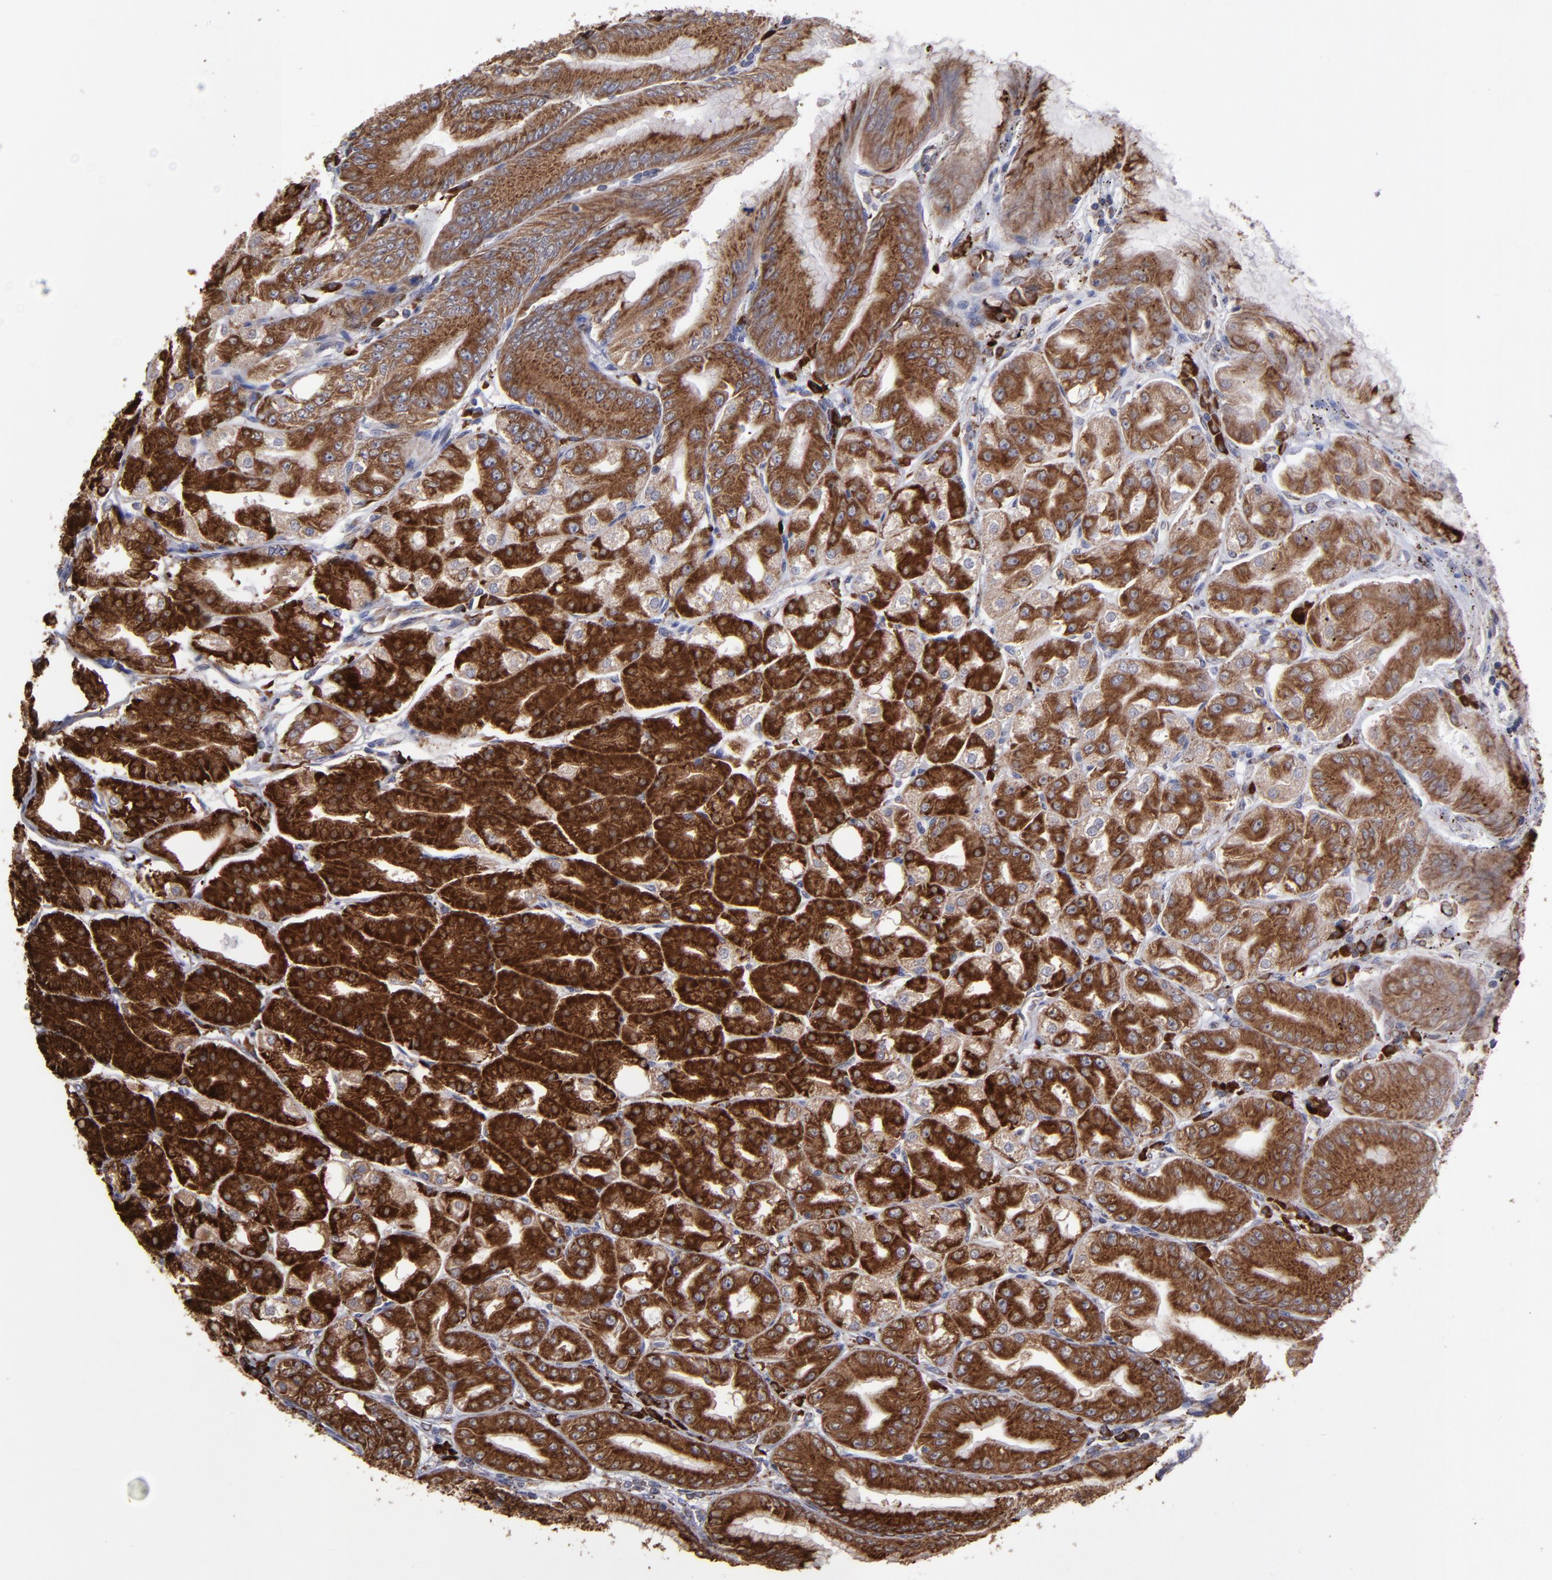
{"staining": {"intensity": "strong", "quantity": ">75%", "location": "cytoplasmic/membranous"}, "tissue": "stomach", "cell_type": "Glandular cells", "image_type": "normal", "snomed": [{"axis": "morphology", "description": "Normal tissue, NOS"}, {"axis": "topography", "description": "Stomach, lower"}], "caption": "Protein positivity by IHC demonstrates strong cytoplasmic/membranous staining in about >75% of glandular cells in normal stomach.", "gene": "SND1", "patient": {"sex": "male", "age": 71}}